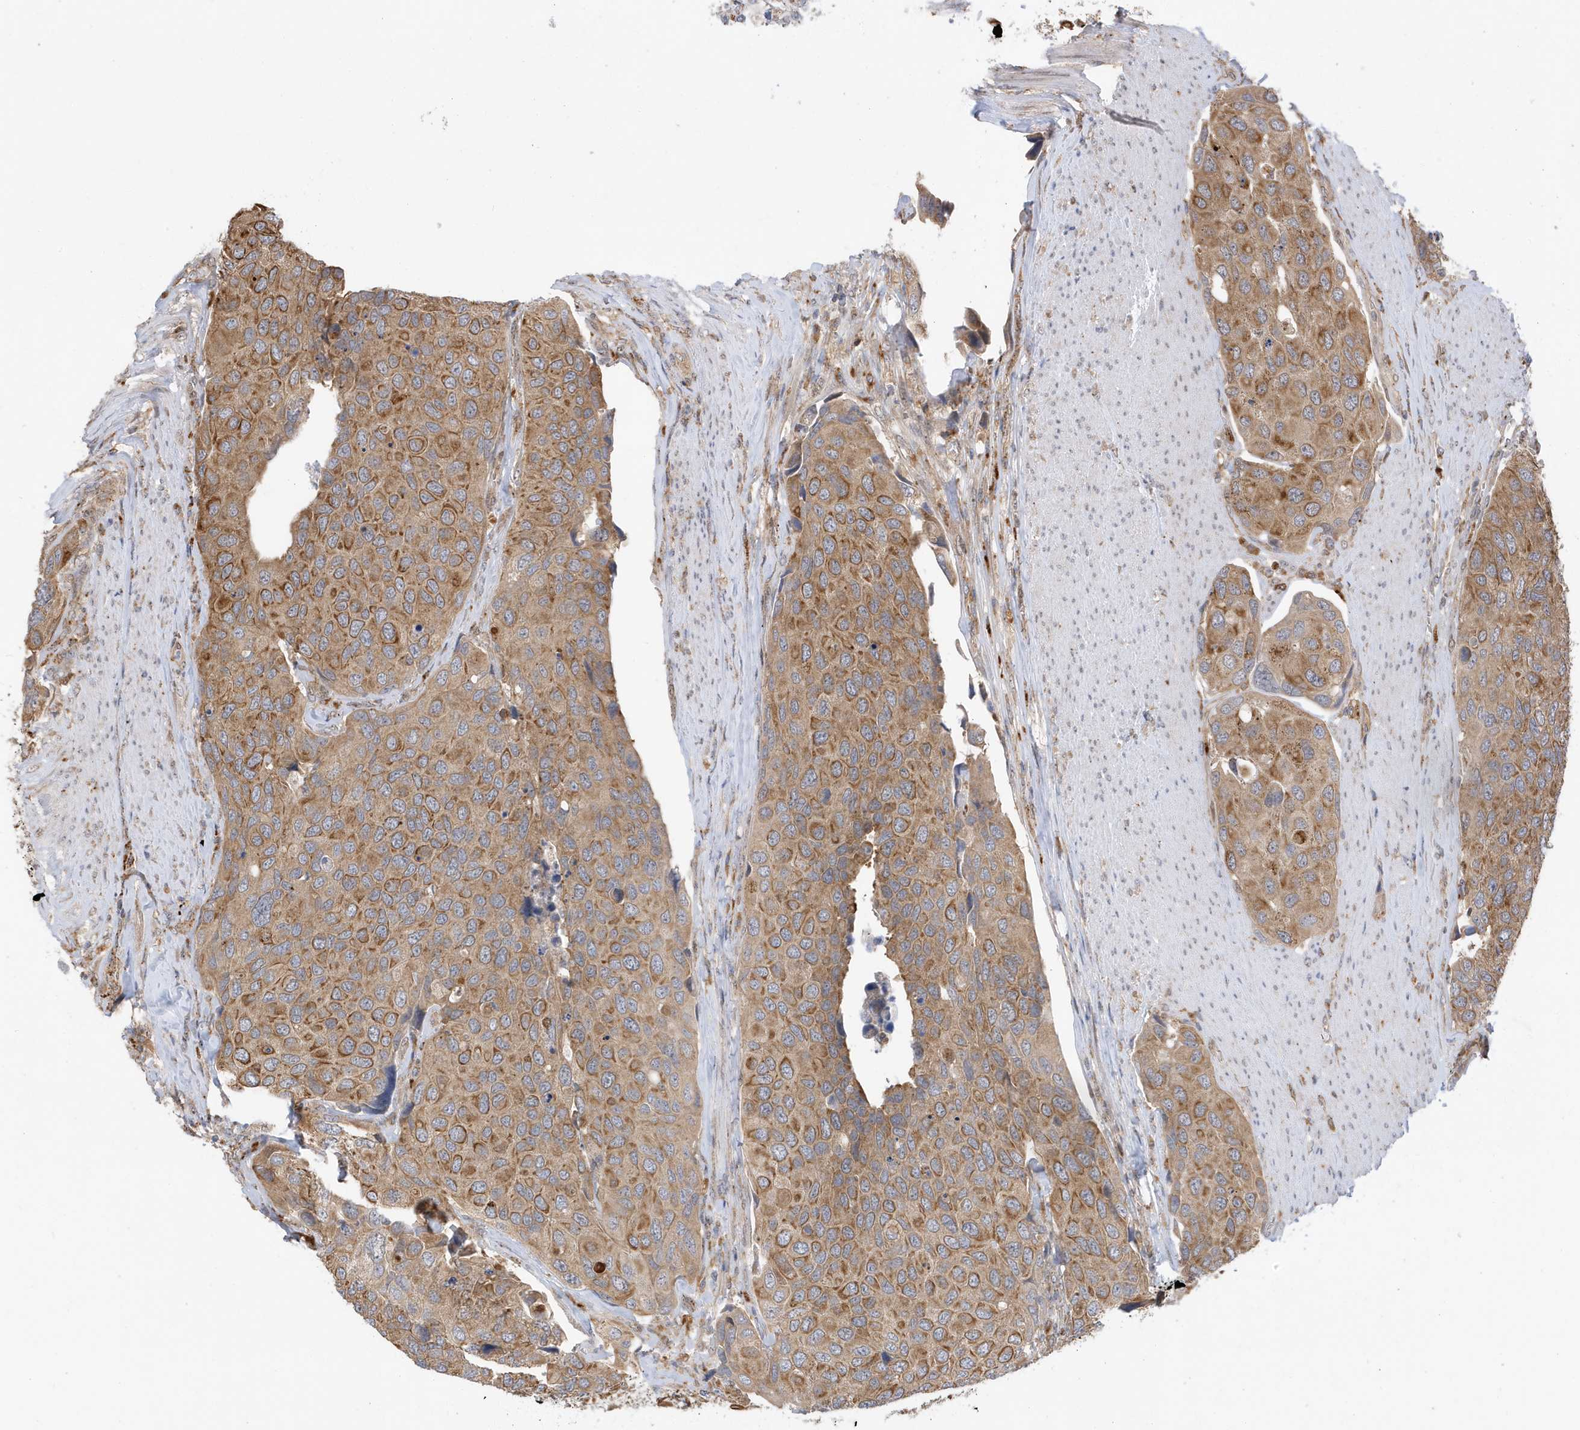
{"staining": {"intensity": "moderate", "quantity": ">75%", "location": "cytoplasmic/membranous"}, "tissue": "urothelial cancer", "cell_type": "Tumor cells", "image_type": "cancer", "snomed": [{"axis": "morphology", "description": "Urothelial carcinoma, High grade"}, {"axis": "topography", "description": "Urinary bladder"}], "caption": "The micrograph reveals a brown stain indicating the presence of a protein in the cytoplasmic/membranous of tumor cells in high-grade urothelial carcinoma.", "gene": "ZNF507", "patient": {"sex": "male", "age": 74}}